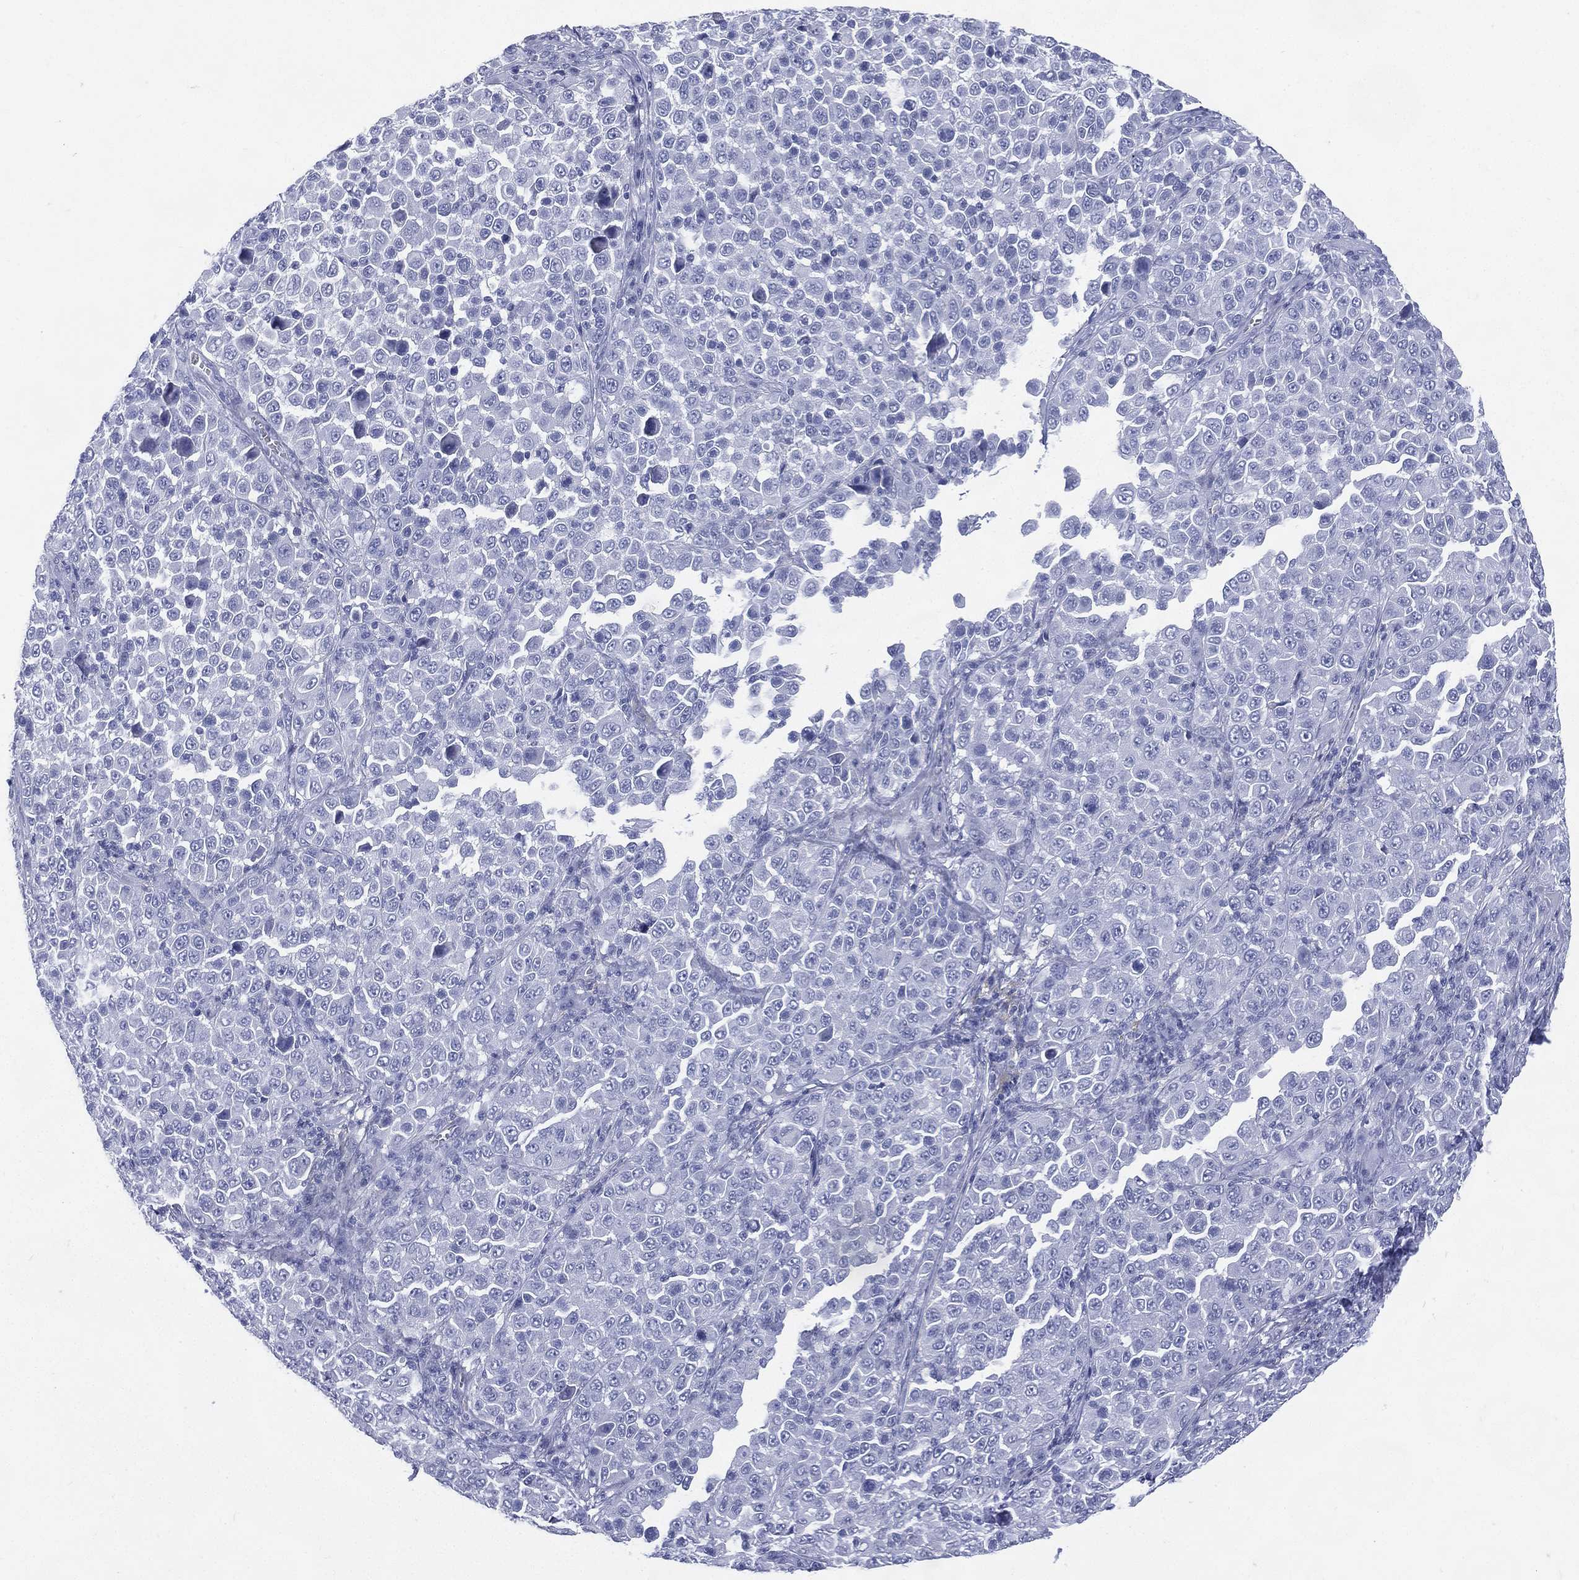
{"staining": {"intensity": "negative", "quantity": "none", "location": "none"}, "tissue": "melanoma", "cell_type": "Tumor cells", "image_type": "cancer", "snomed": [{"axis": "morphology", "description": "Malignant melanoma, NOS"}, {"axis": "topography", "description": "Skin"}], "caption": "Tumor cells show no significant protein positivity in malignant melanoma.", "gene": "ETNPPL", "patient": {"sex": "female", "age": 57}}